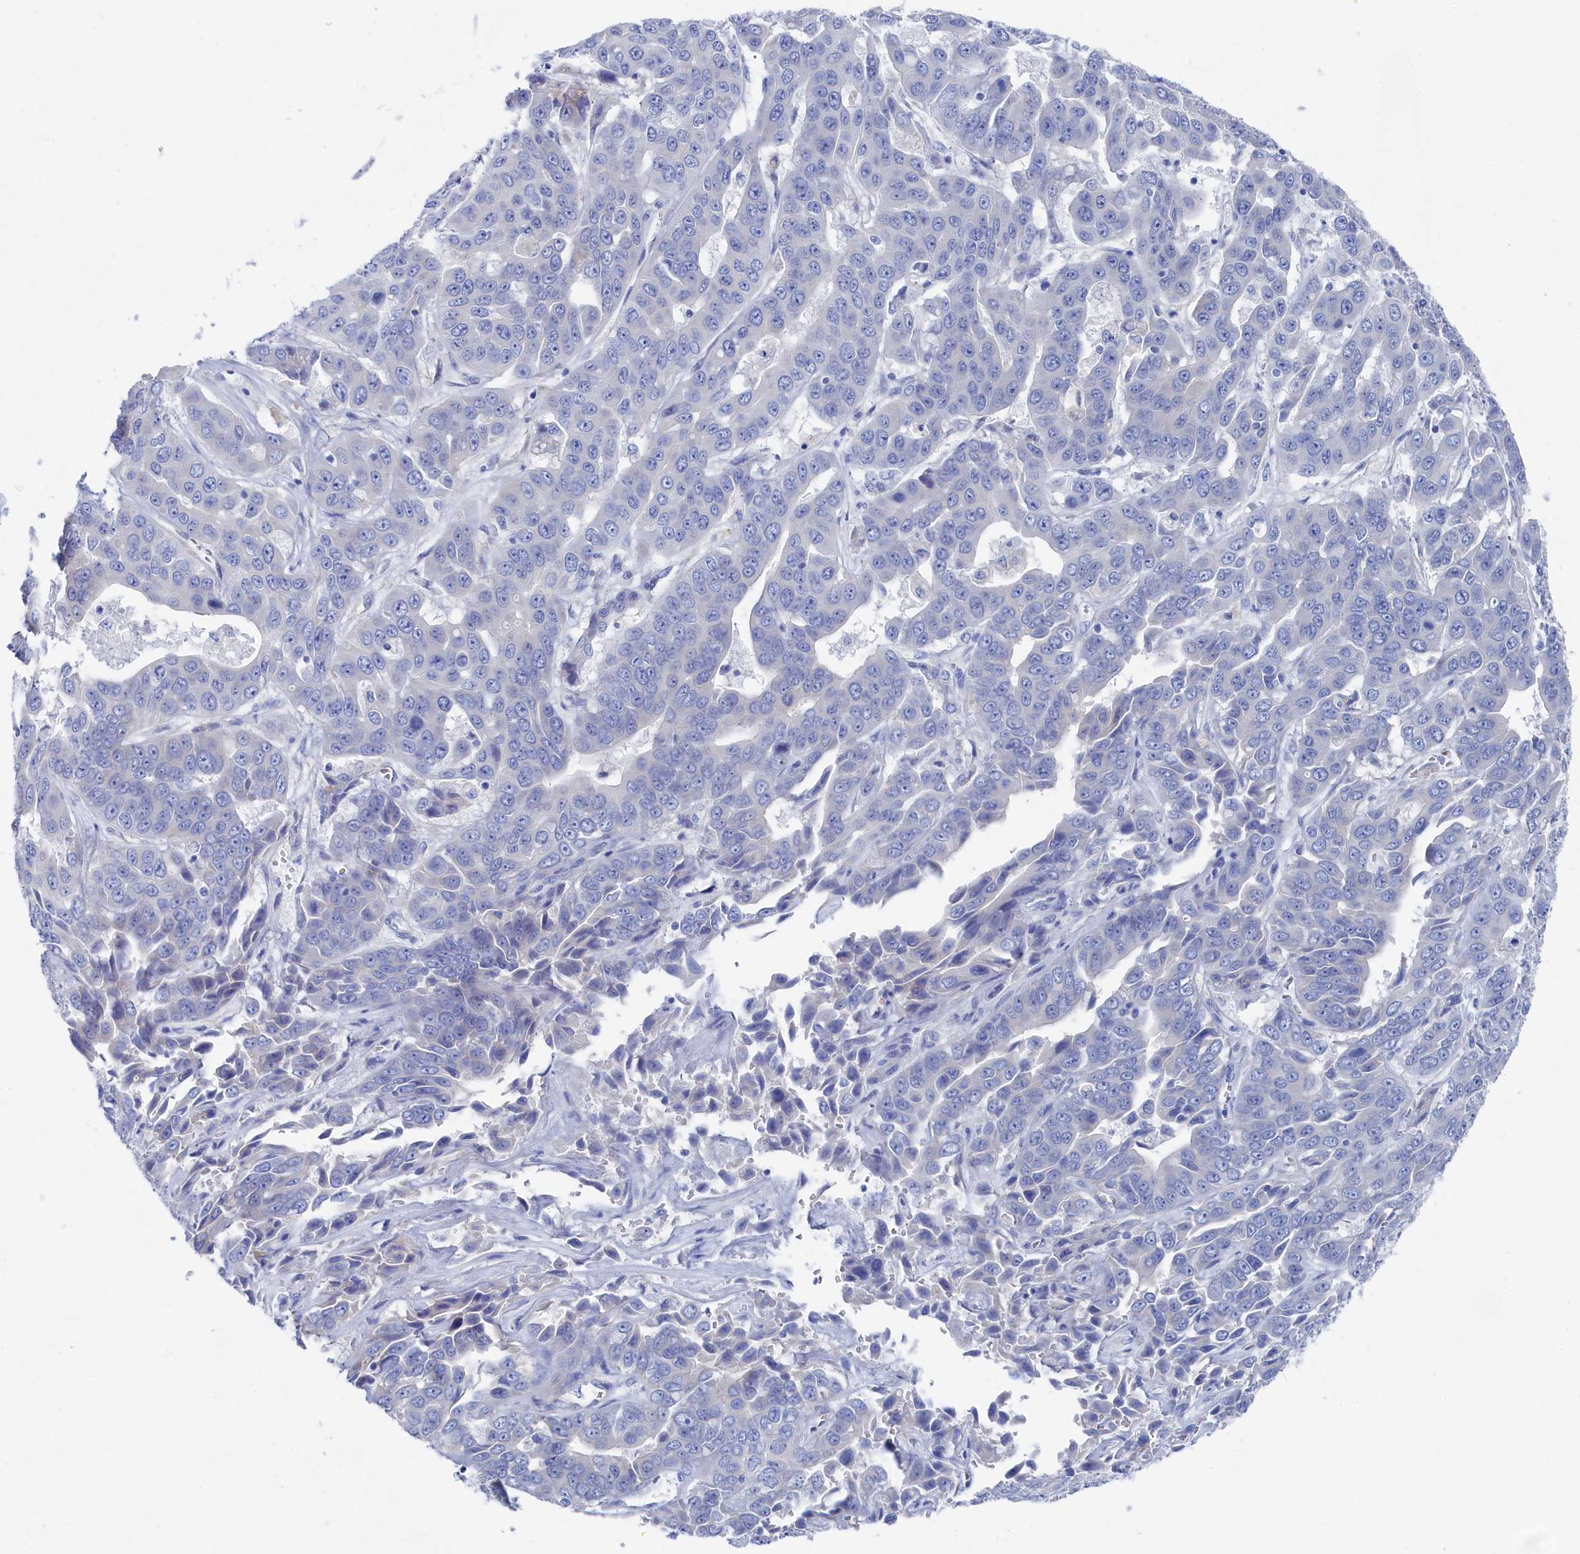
{"staining": {"intensity": "negative", "quantity": "none", "location": "none"}, "tissue": "liver cancer", "cell_type": "Tumor cells", "image_type": "cancer", "snomed": [{"axis": "morphology", "description": "Cholangiocarcinoma"}, {"axis": "topography", "description": "Liver"}], "caption": "This is a micrograph of immunohistochemistry staining of cholangiocarcinoma (liver), which shows no expression in tumor cells.", "gene": "TMOD2", "patient": {"sex": "female", "age": 52}}